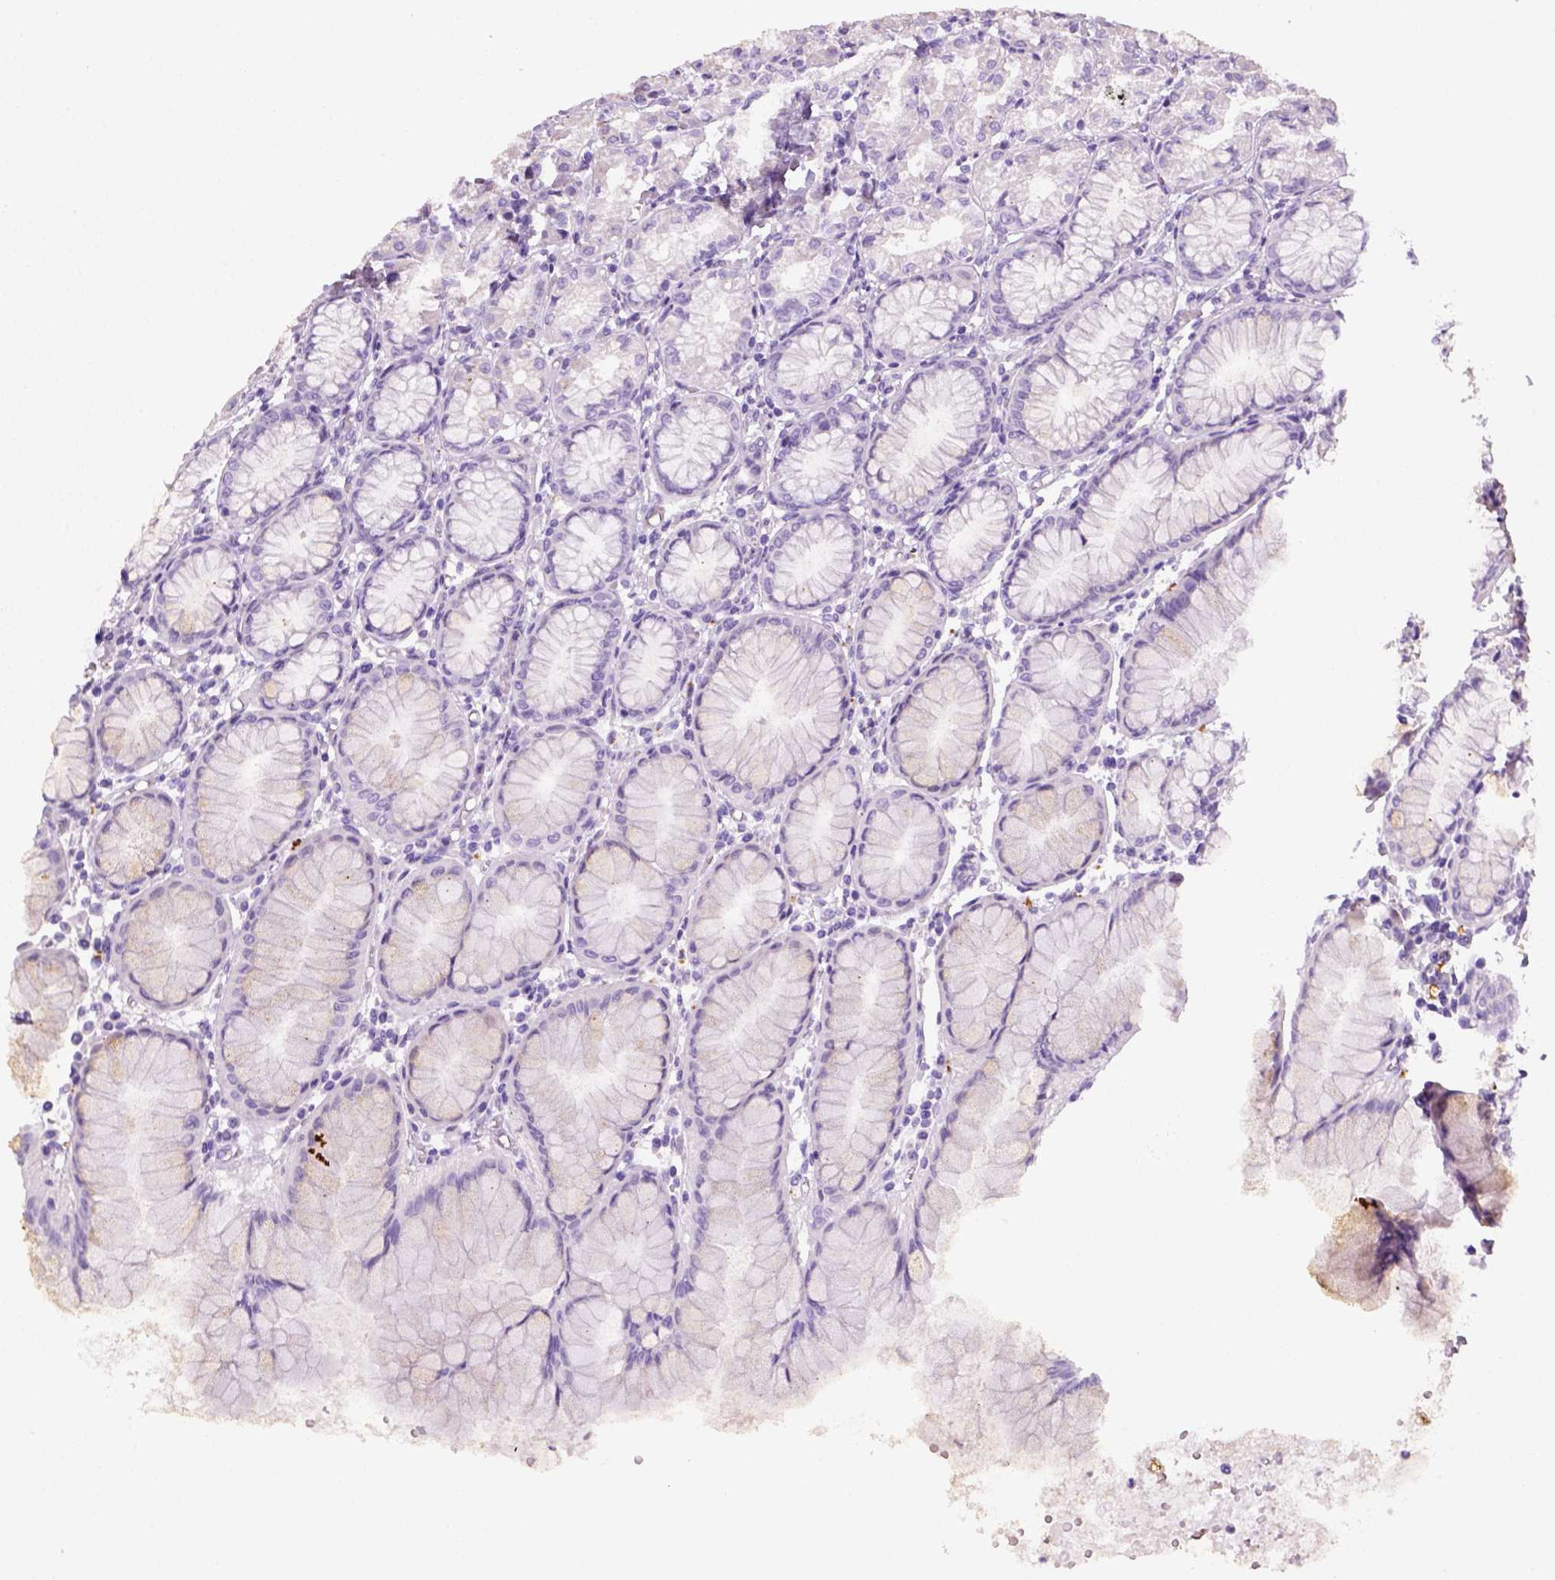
{"staining": {"intensity": "negative", "quantity": "none", "location": "none"}, "tissue": "stomach", "cell_type": "Glandular cells", "image_type": "normal", "snomed": [{"axis": "morphology", "description": "Normal tissue, NOS"}, {"axis": "topography", "description": "Stomach"}], "caption": "Immunohistochemistry (IHC) histopathology image of unremarkable human stomach stained for a protein (brown), which demonstrates no staining in glandular cells.", "gene": "KRT71", "patient": {"sex": "female", "age": 57}}